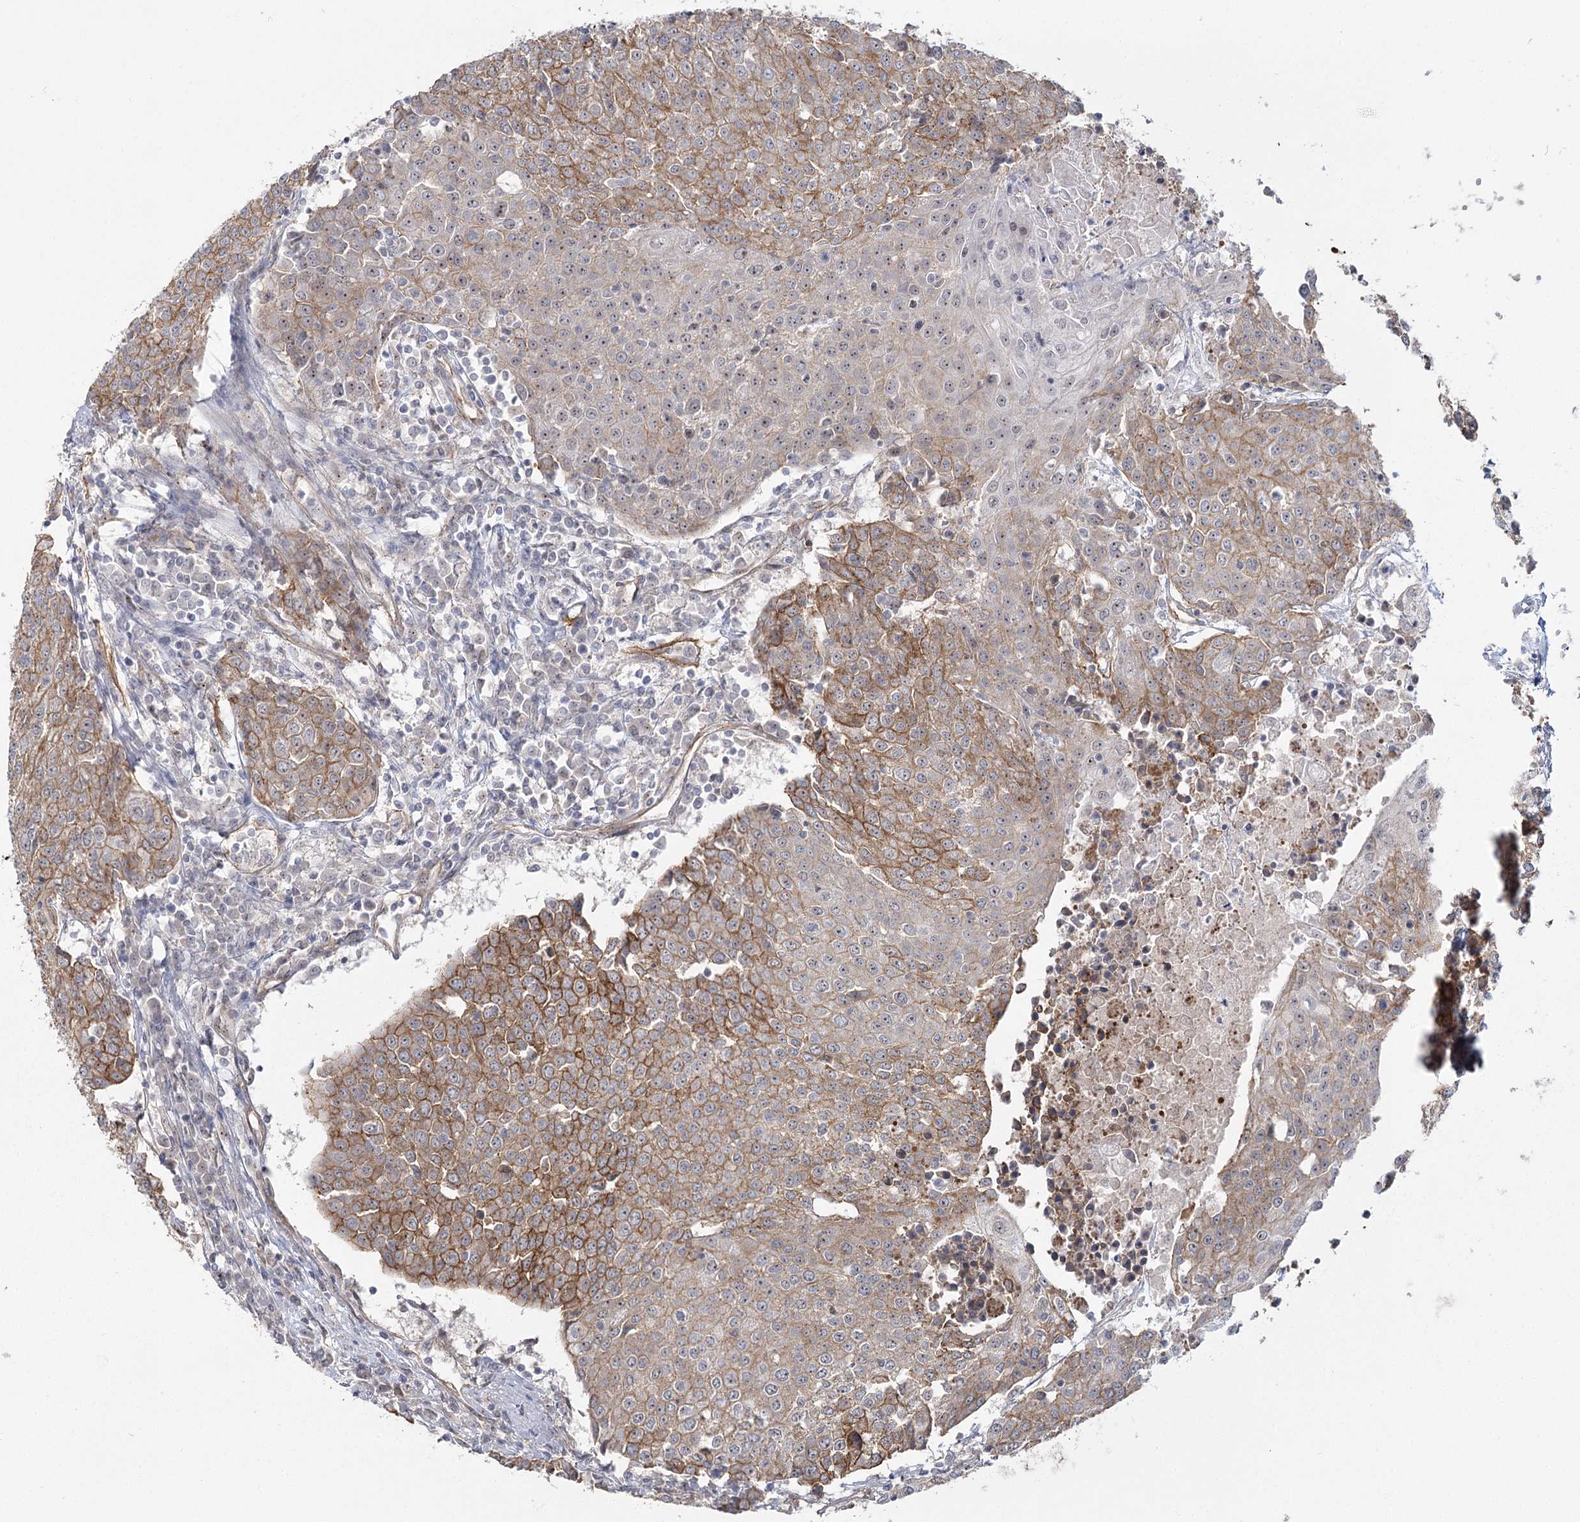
{"staining": {"intensity": "moderate", "quantity": ">75%", "location": "cytoplasmic/membranous"}, "tissue": "urothelial cancer", "cell_type": "Tumor cells", "image_type": "cancer", "snomed": [{"axis": "morphology", "description": "Urothelial carcinoma, High grade"}, {"axis": "topography", "description": "Urinary bladder"}], "caption": "Moderate cytoplasmic/membranous positivity is appreciated in approximately >75% of tumor cells in high-grade urothelial carcinoma. (brown staining indicates protein expression, while blue staining denotes nuclei).", "gene": "RPP14", "patient": {"sex": "female", "age": 85}}